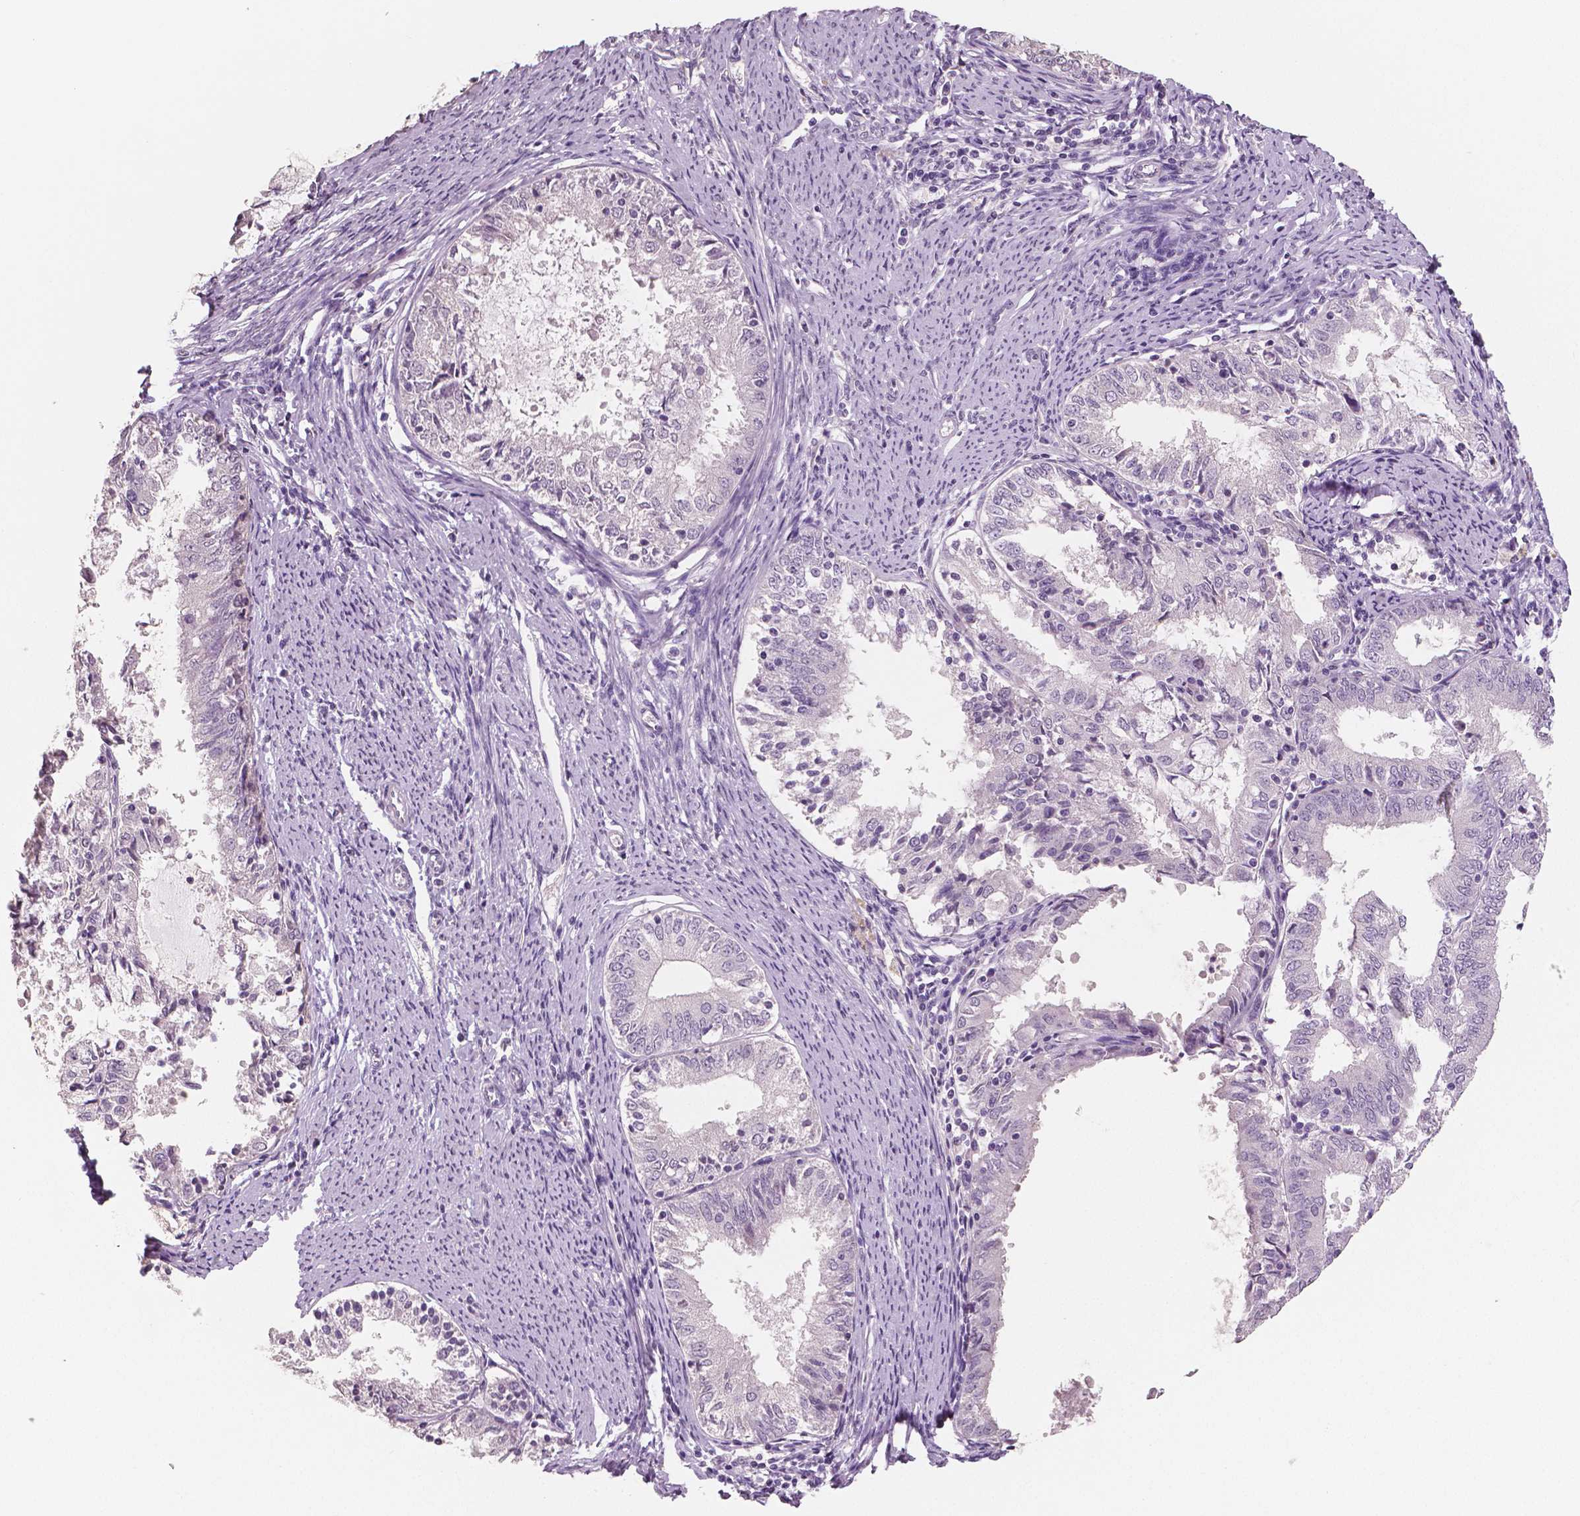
{"staining": {"intensity": "negative", "quantity": "none", "location": "none"}, "tissue": "endometrial cancer", "cell_type": "Tumor cells", "image_type": "cancer", "snomed": [{"axis": "morphology", "description": "Adenocarcinoma, NOS"}, {"axis": "topography", "description": "Endometrium"}], "caption": "Micrograph shows no significant protein expression in tumor cells of adenocarcinoma (endometrial). (Brightfield microscopy of DAB (3,3'-diaminobenzidine) IHC at high magnification).", "gene": "NECAB1", "patient": {"sex": "female", "age": 57}}